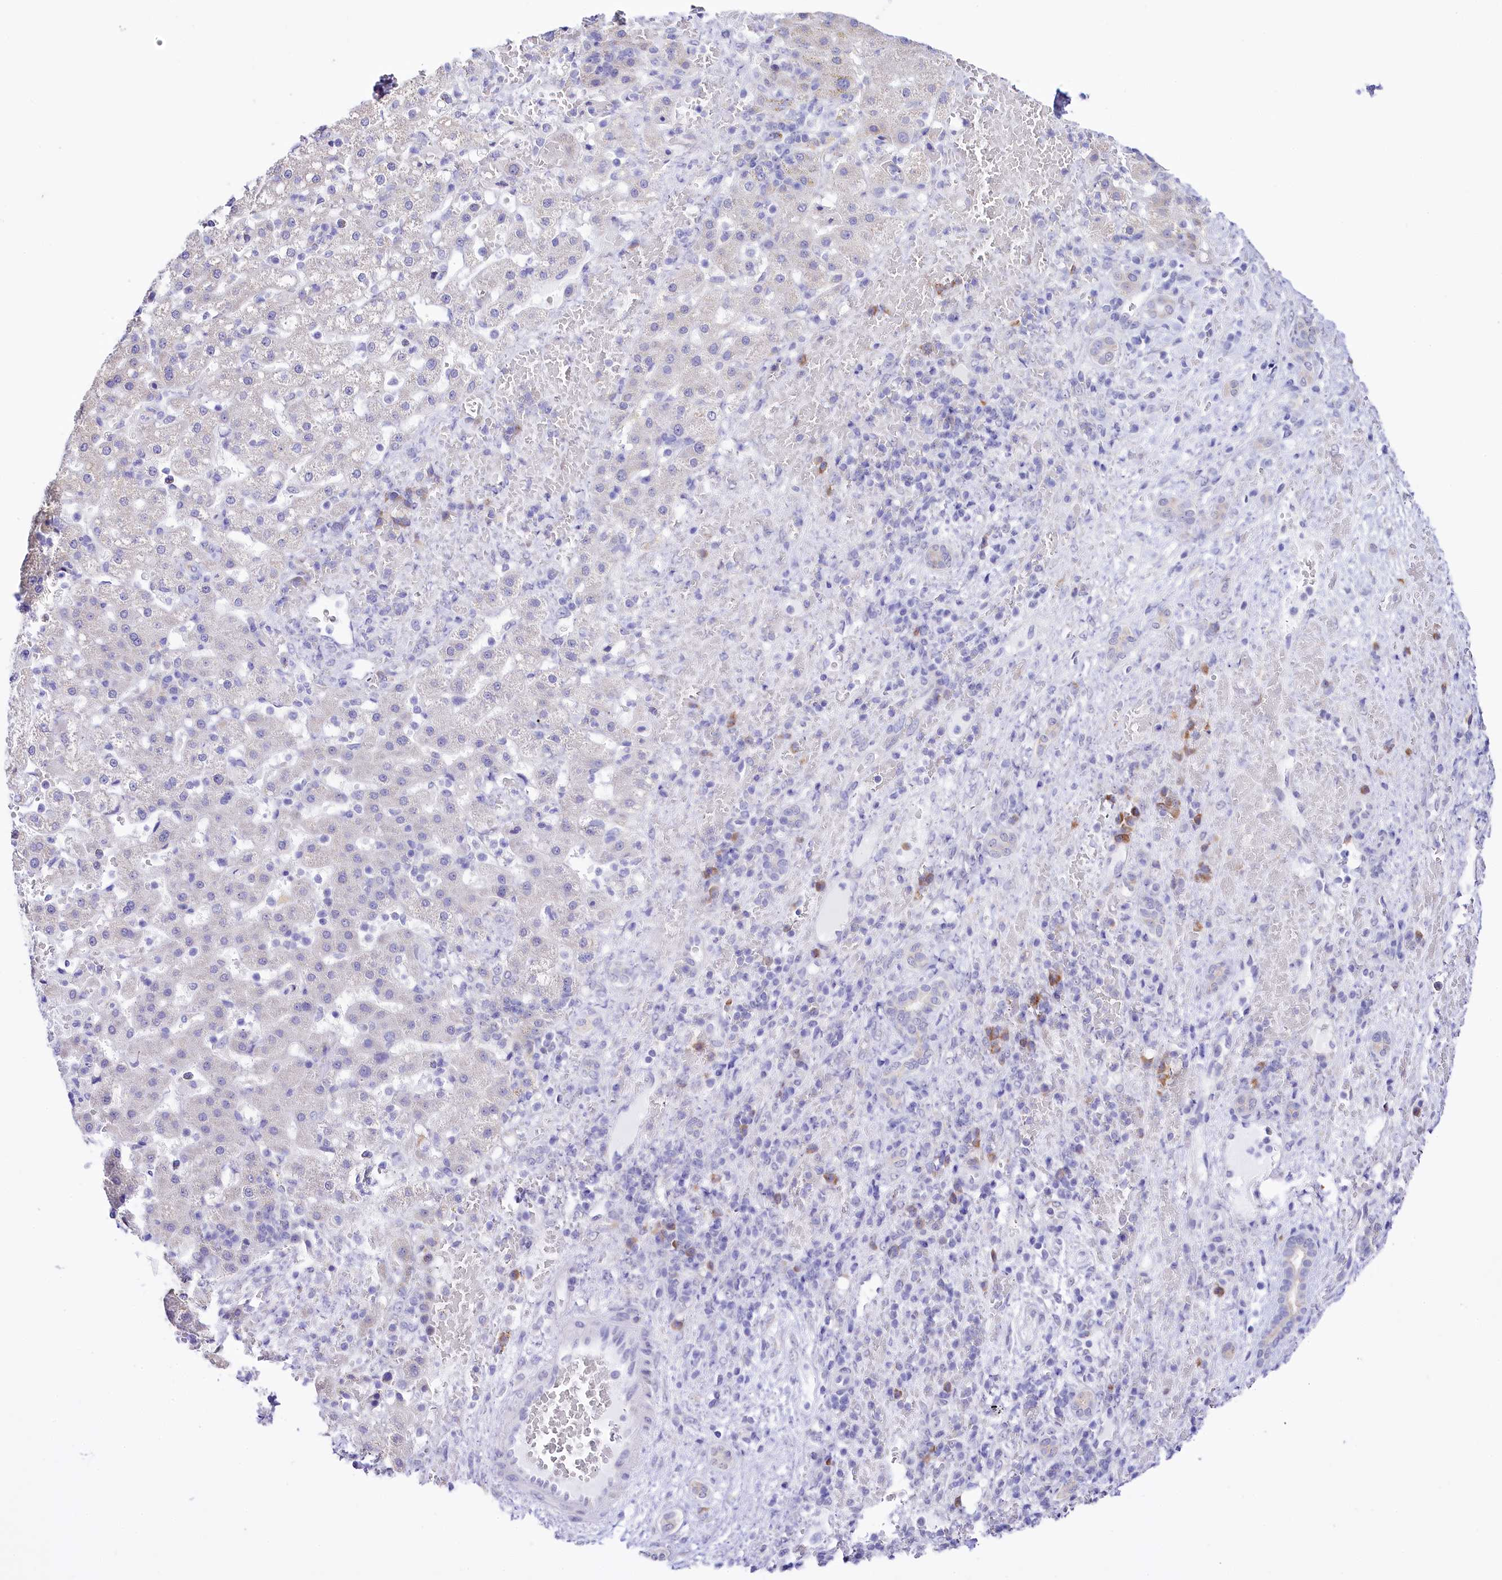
{"staining": {"intensity": "negative", "quantity": "none", "location": "none"}, "tissue": "liver cancer", "cell_type": "Tumor cells", "image_type": "cancer", "snomed": [{"axis": "morphology", "description": "Normal tissue, NOS"}, {"axis": "morphology", "description": "Carcinoma, Hepatocellular, NOS"}, {"axis": "topography", "description": "Liver"}], "caption": "A photomicrograph of hepatocellular carcinoma (liver) stained for a protein demonstrates no brown staining in tumor cells.", "gene": "SPATS2", "patient": {"sex": "male", "age": 57}}